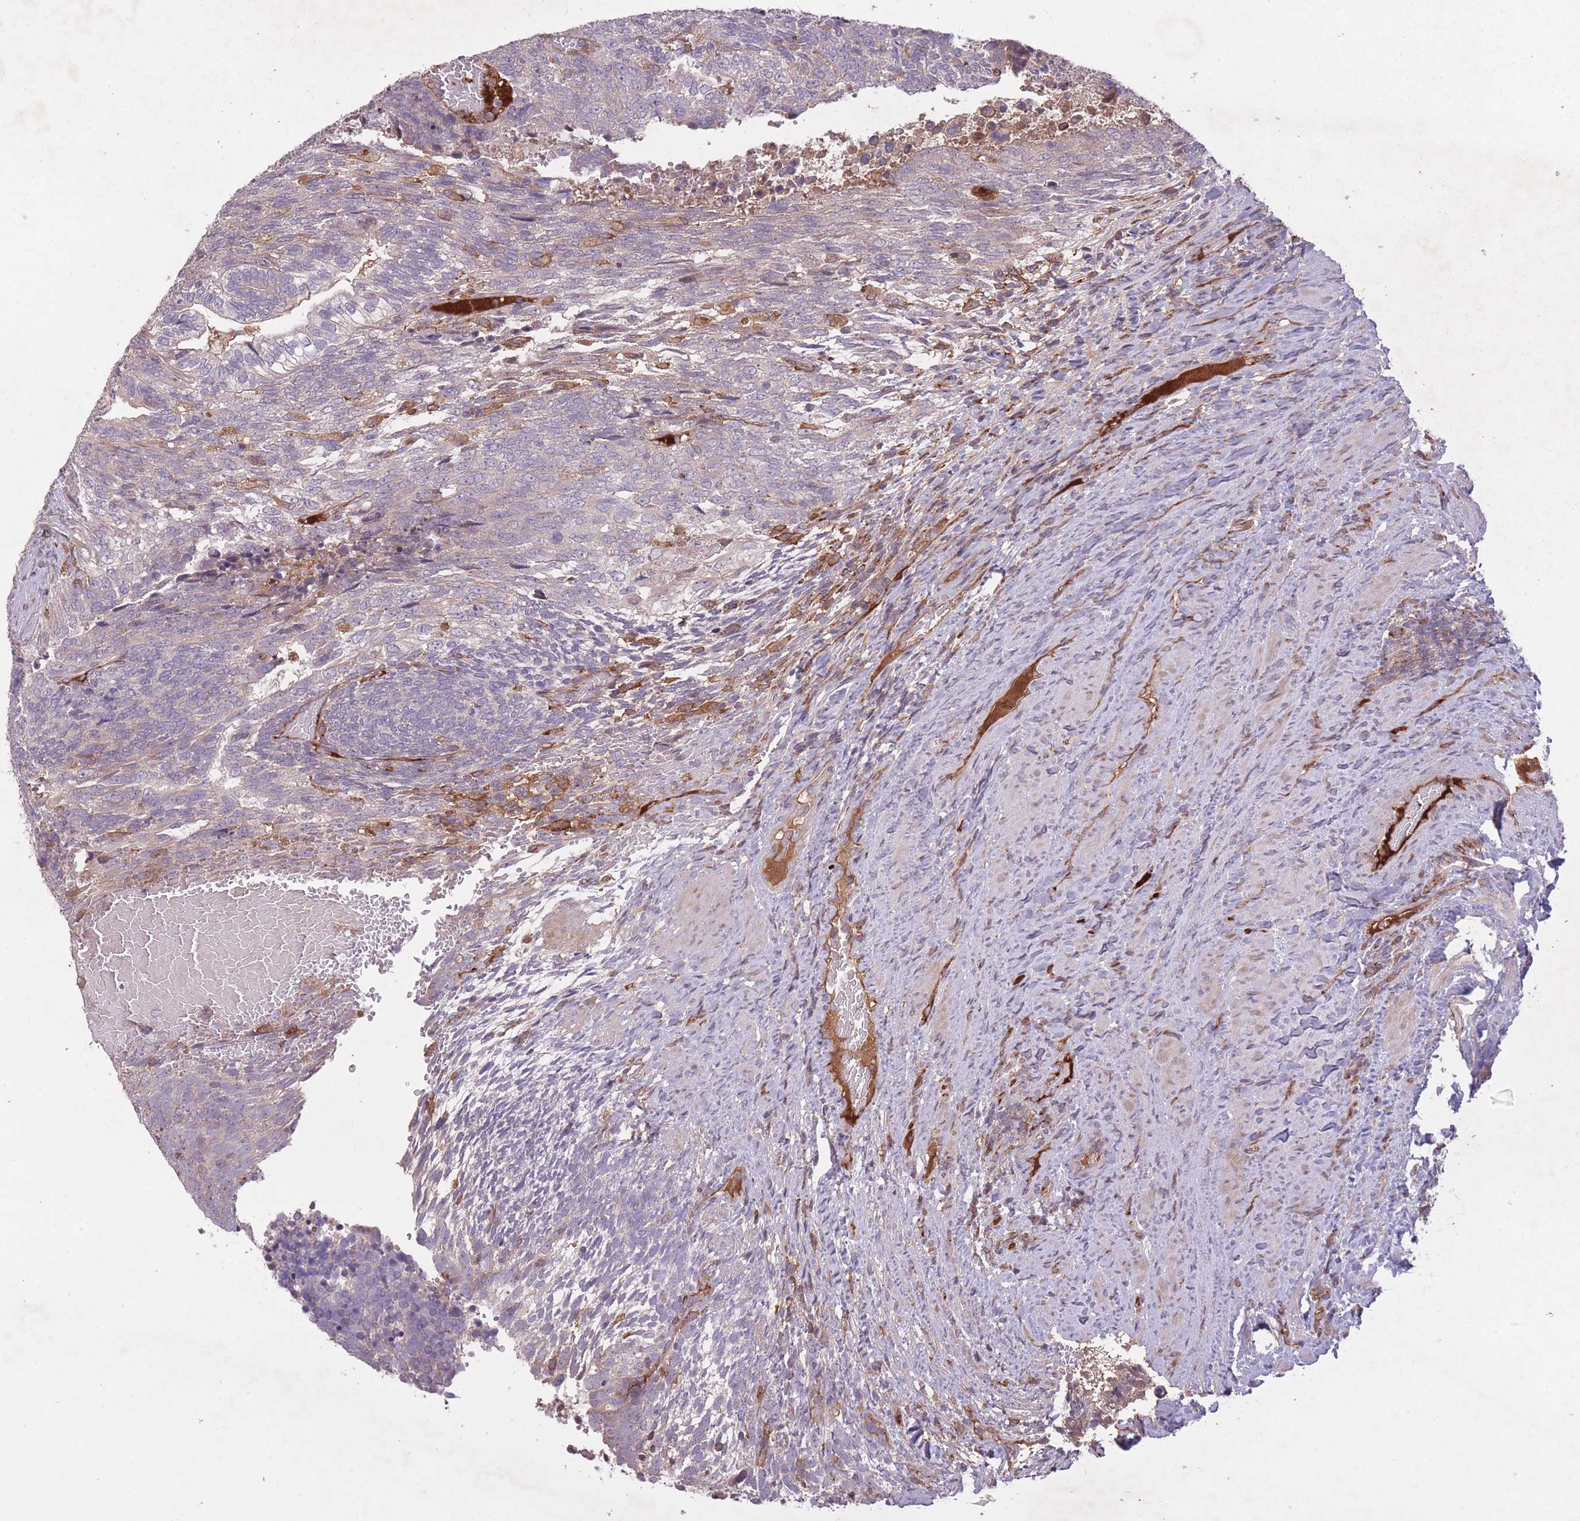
{"staining": {"intensity": "negative", "quantity": "none", "location": "none"}, "tissue": "testis cancer", "cell_type": "Tumor cells", "image_type": "cancer", "snomed": [{"axis": "morphology", "description": "Carcinoma, Embryonal, NOS"}, {"axis": "topography", "description": "Testis"}], "caption": "Testis embryonal carcinoma stained for a protein using IHC demonstrates no positivity tumor cells.", "gene": "OR2V2", "patient": {"sex": "male", "age": 23}}